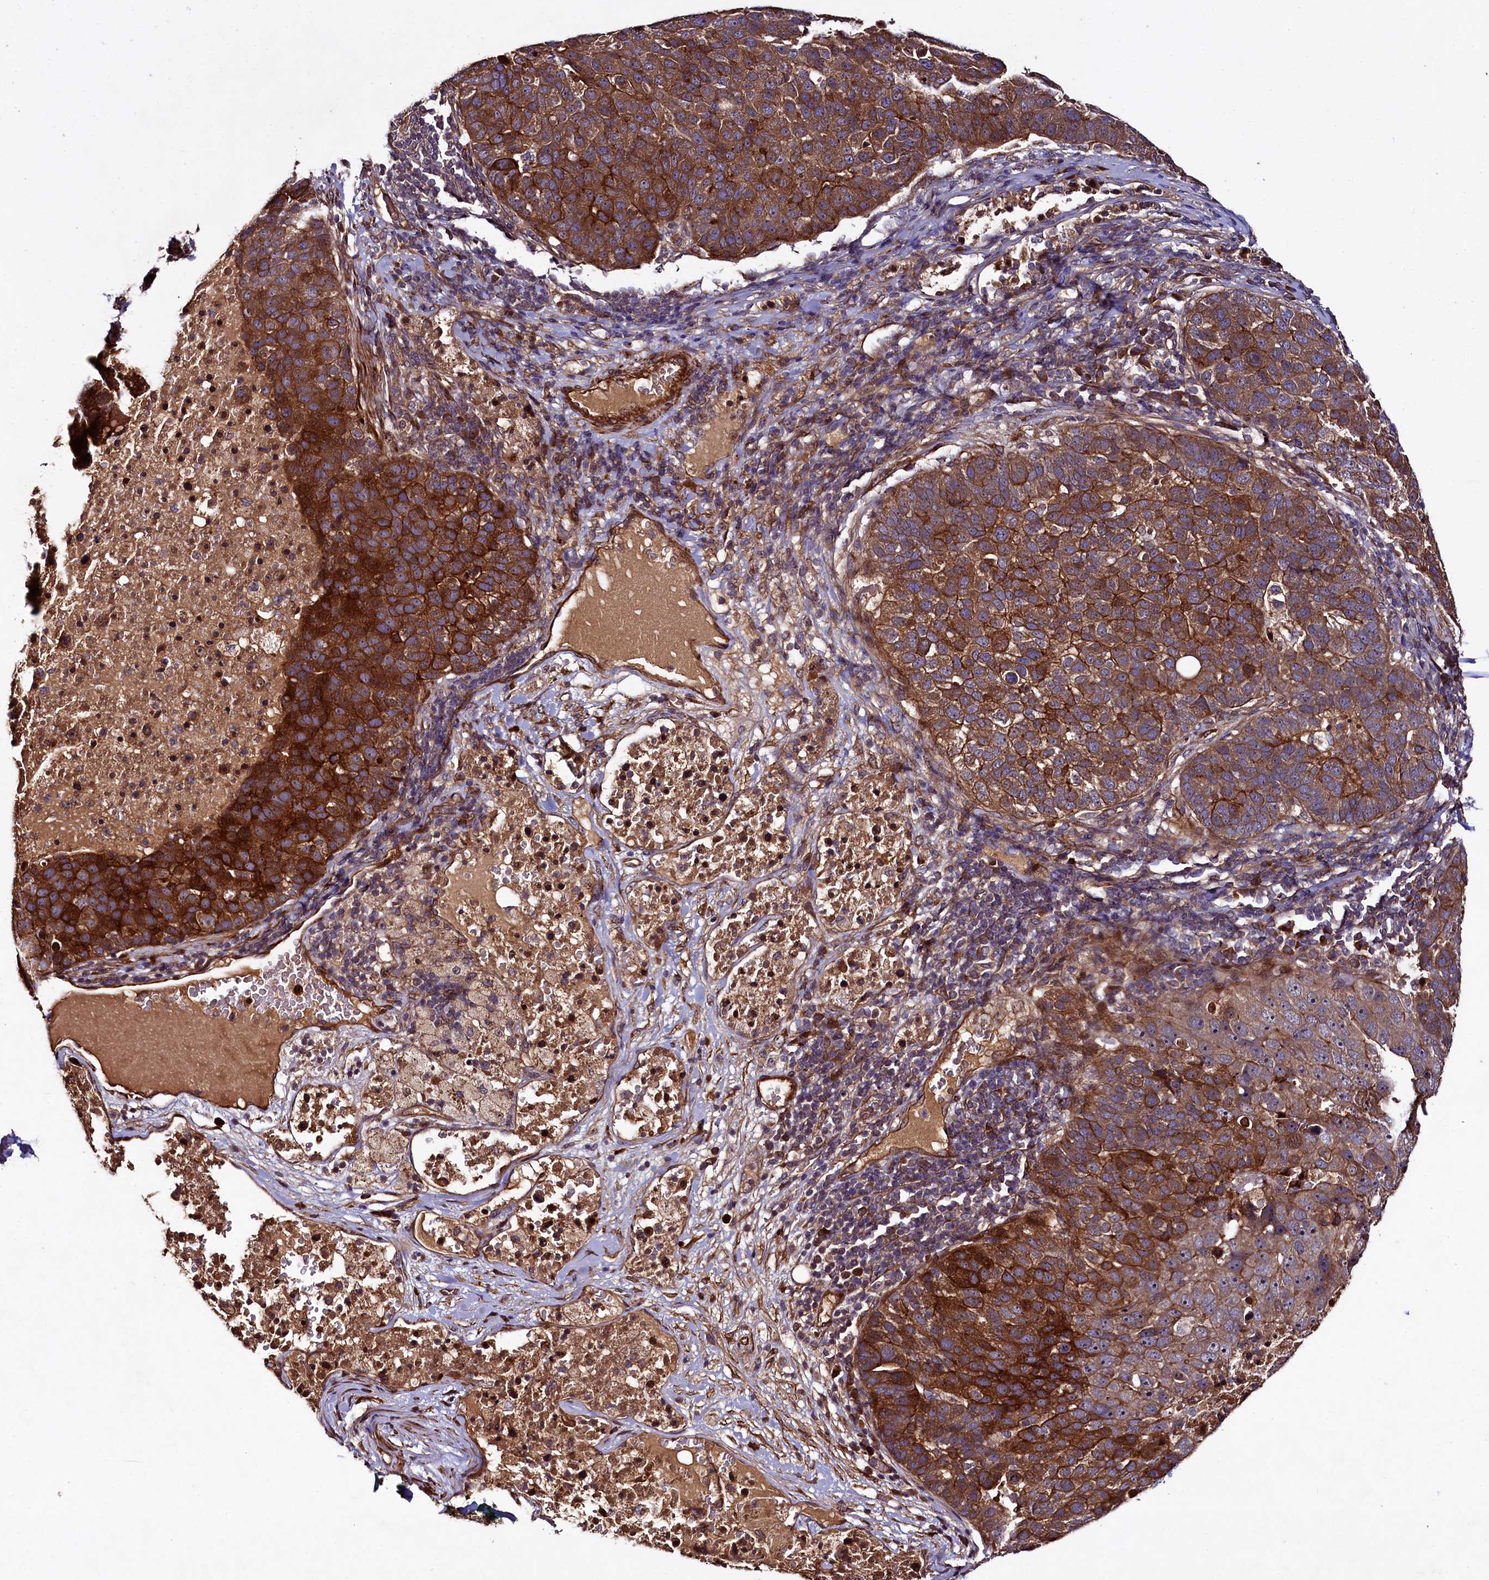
{"staining": {"intensity": "strong", "quantity": ">75%", "location": "cytoplasmic/membranous"}, "tissue": "pancreatic cancer", "cell_type": "Tumor cells", "image_type": "cancer", "snomed": [{"axis": "morphology", "description": "Adenocarcinoma, NOS"}, {"axis": "topography", "description": "Pancreas"}], "caption": "A high-resolution image shows immunohistochemistry staining of adenocarcinoma (pancreatic), which reveals strong cytoplasmic/membranous positivity in about >75% of tumor cells.", "gene": "CCDC102A", "patient": {"sex": "female", "age": 61}}